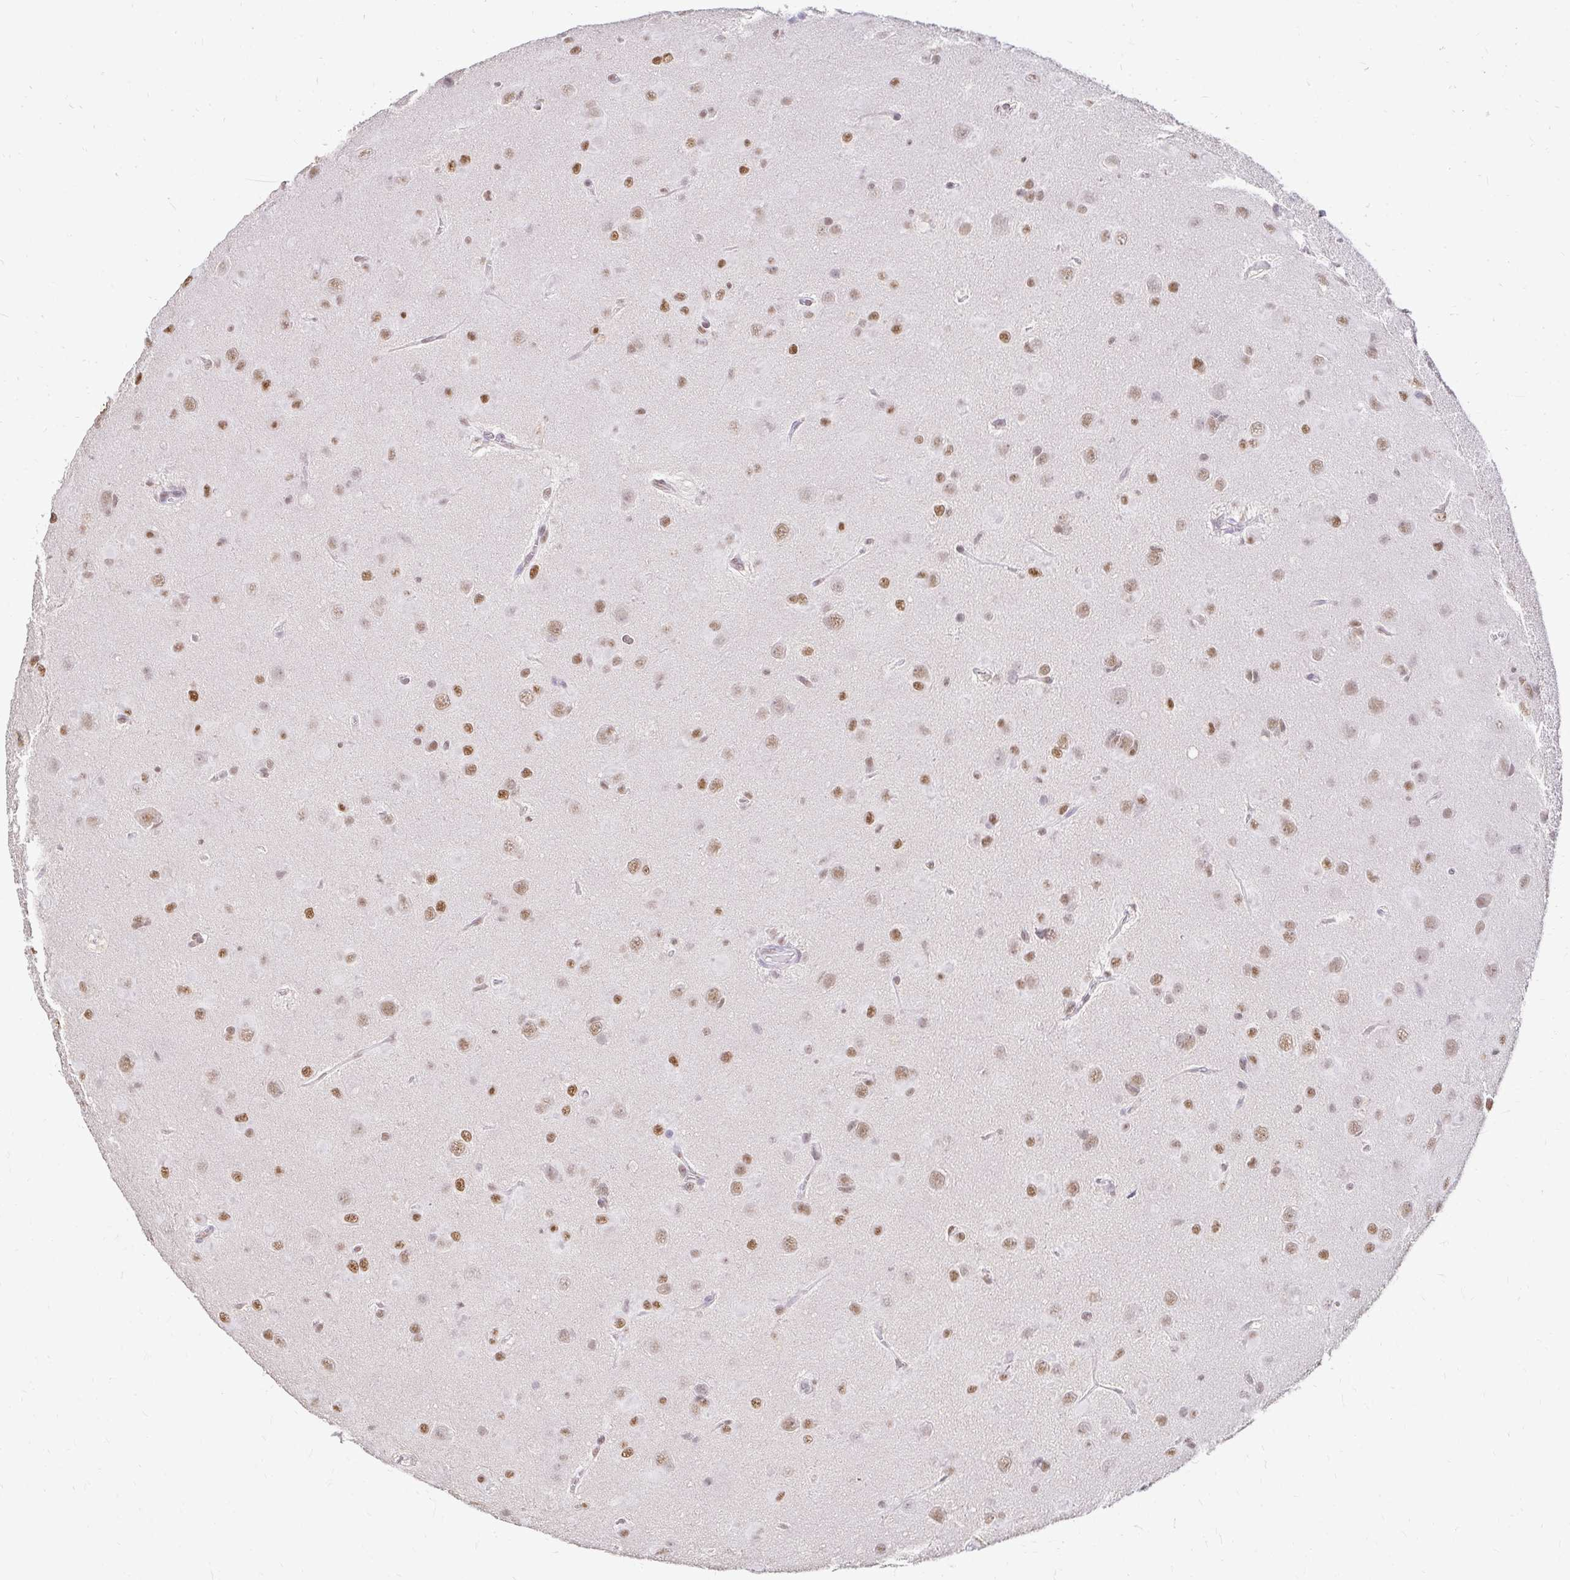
{"staining": {"intensity": "moderate", "quantity": ">75%", "location": "nuclear"}, "tissue": "glioma", "cell_type": "Tumor cells", "image_type": "cancer", "snomed": [{"axis": "morphology", "description": "Glioma, malignant, Low grade"}, {"axis": "topography", "description": "Brain"}], "caption": "About >75% of tumor cells in human glioma display moderate nuclear protein positivity as visualized by brown immunohistochemical staining.", "gene": "RIMS4", "patient": {"sex": "male", "age": 58}}